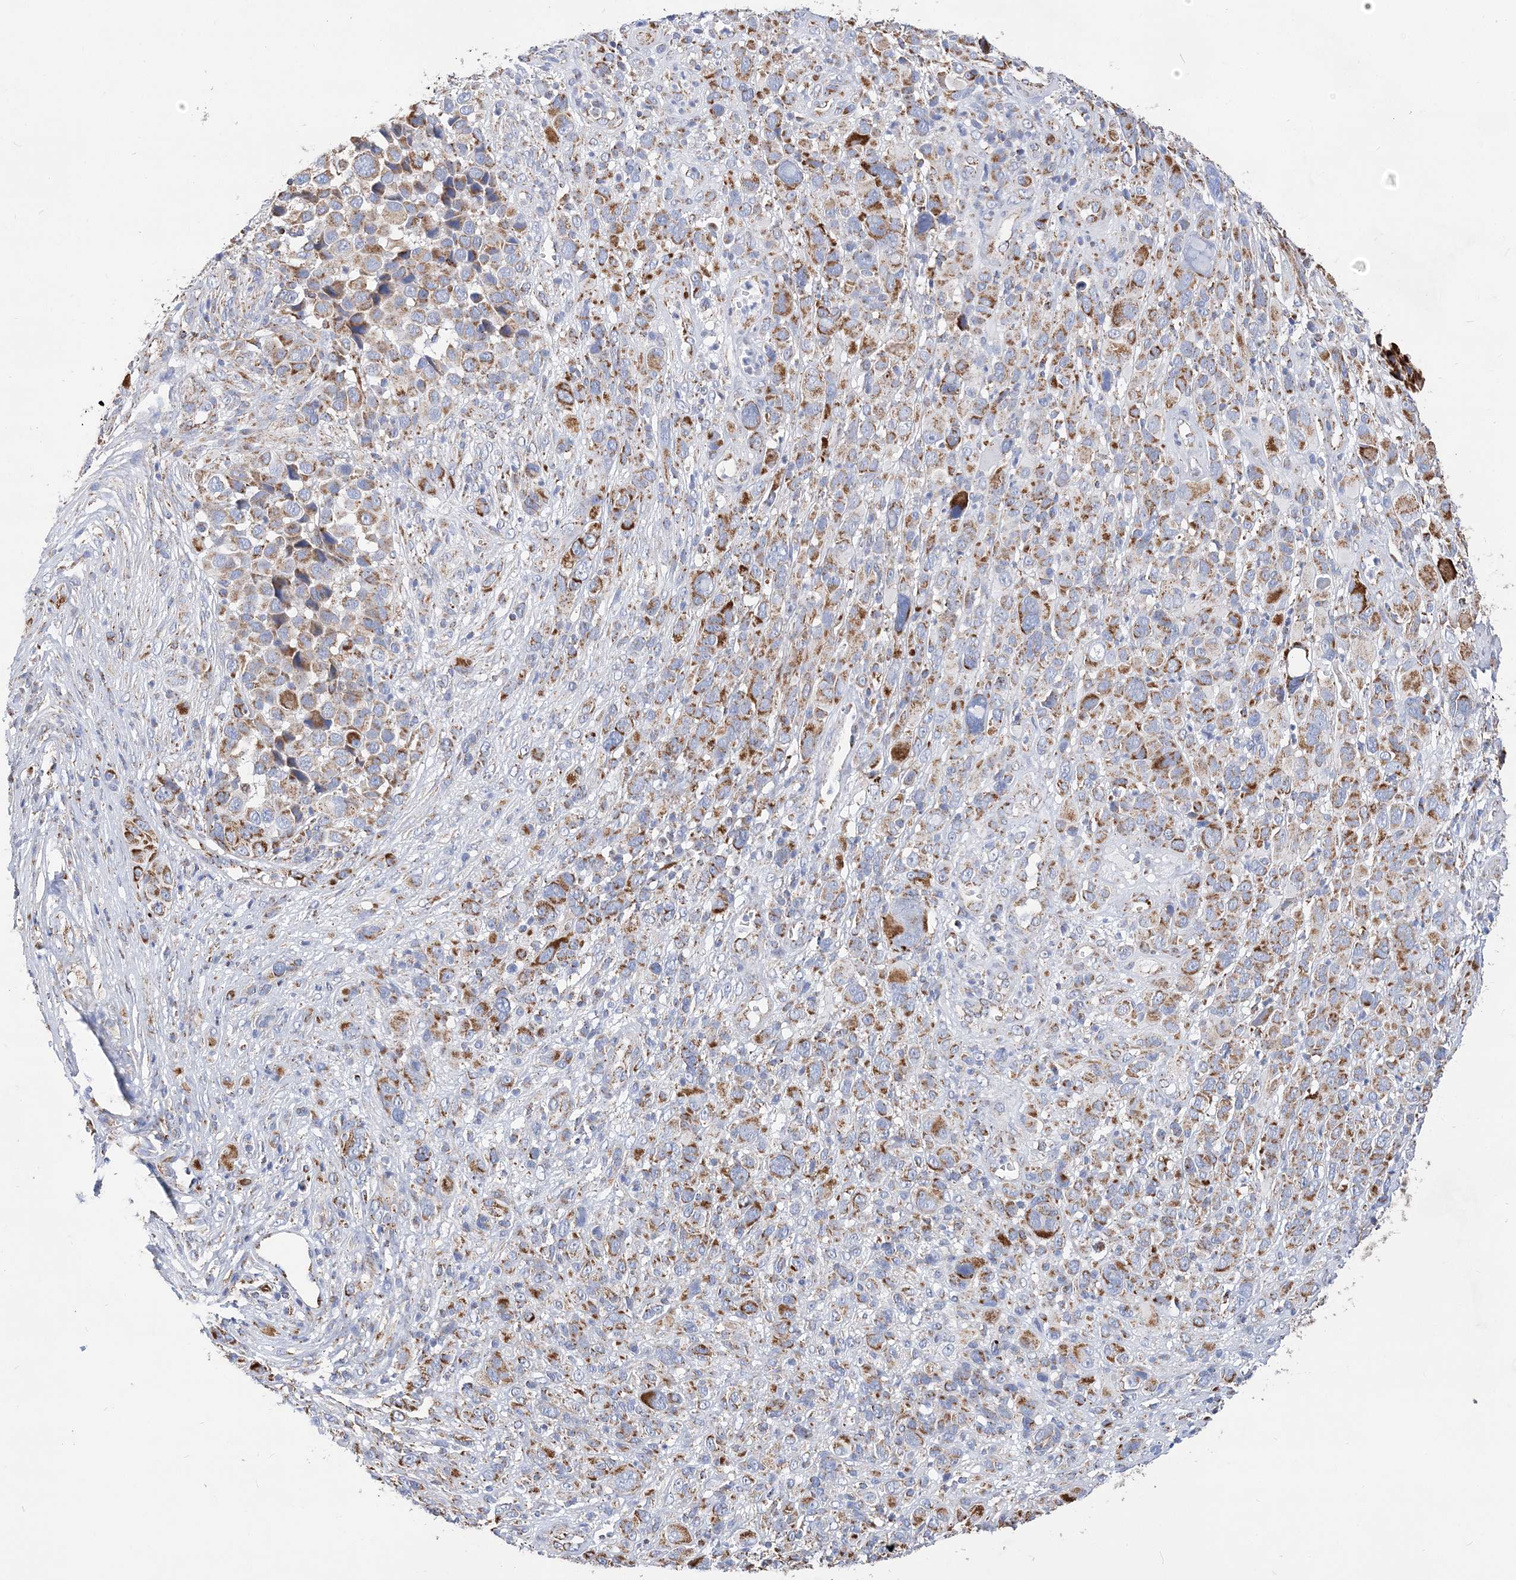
{"staining": {"intensity": "moderate", "quantity": ">75%", "location": "cytoplasmic/membranous"}, "tissue": "melanoma", "cell_type": "Tumor cells", "image_type": "cancer", "snomed": [{"axis": "morphology", "description": "Malignant melanoma, NOS"}, {"axis": "topography", "description": "Skin of trunk"}], "caption": "The histopathology image shows staining of melanoma, revealing moderate cytoplasmic/membranous protein staining (brown color) within tumor cells.", "gene": "ACOT9", "patient": {"sex": "male", "age": 71}}